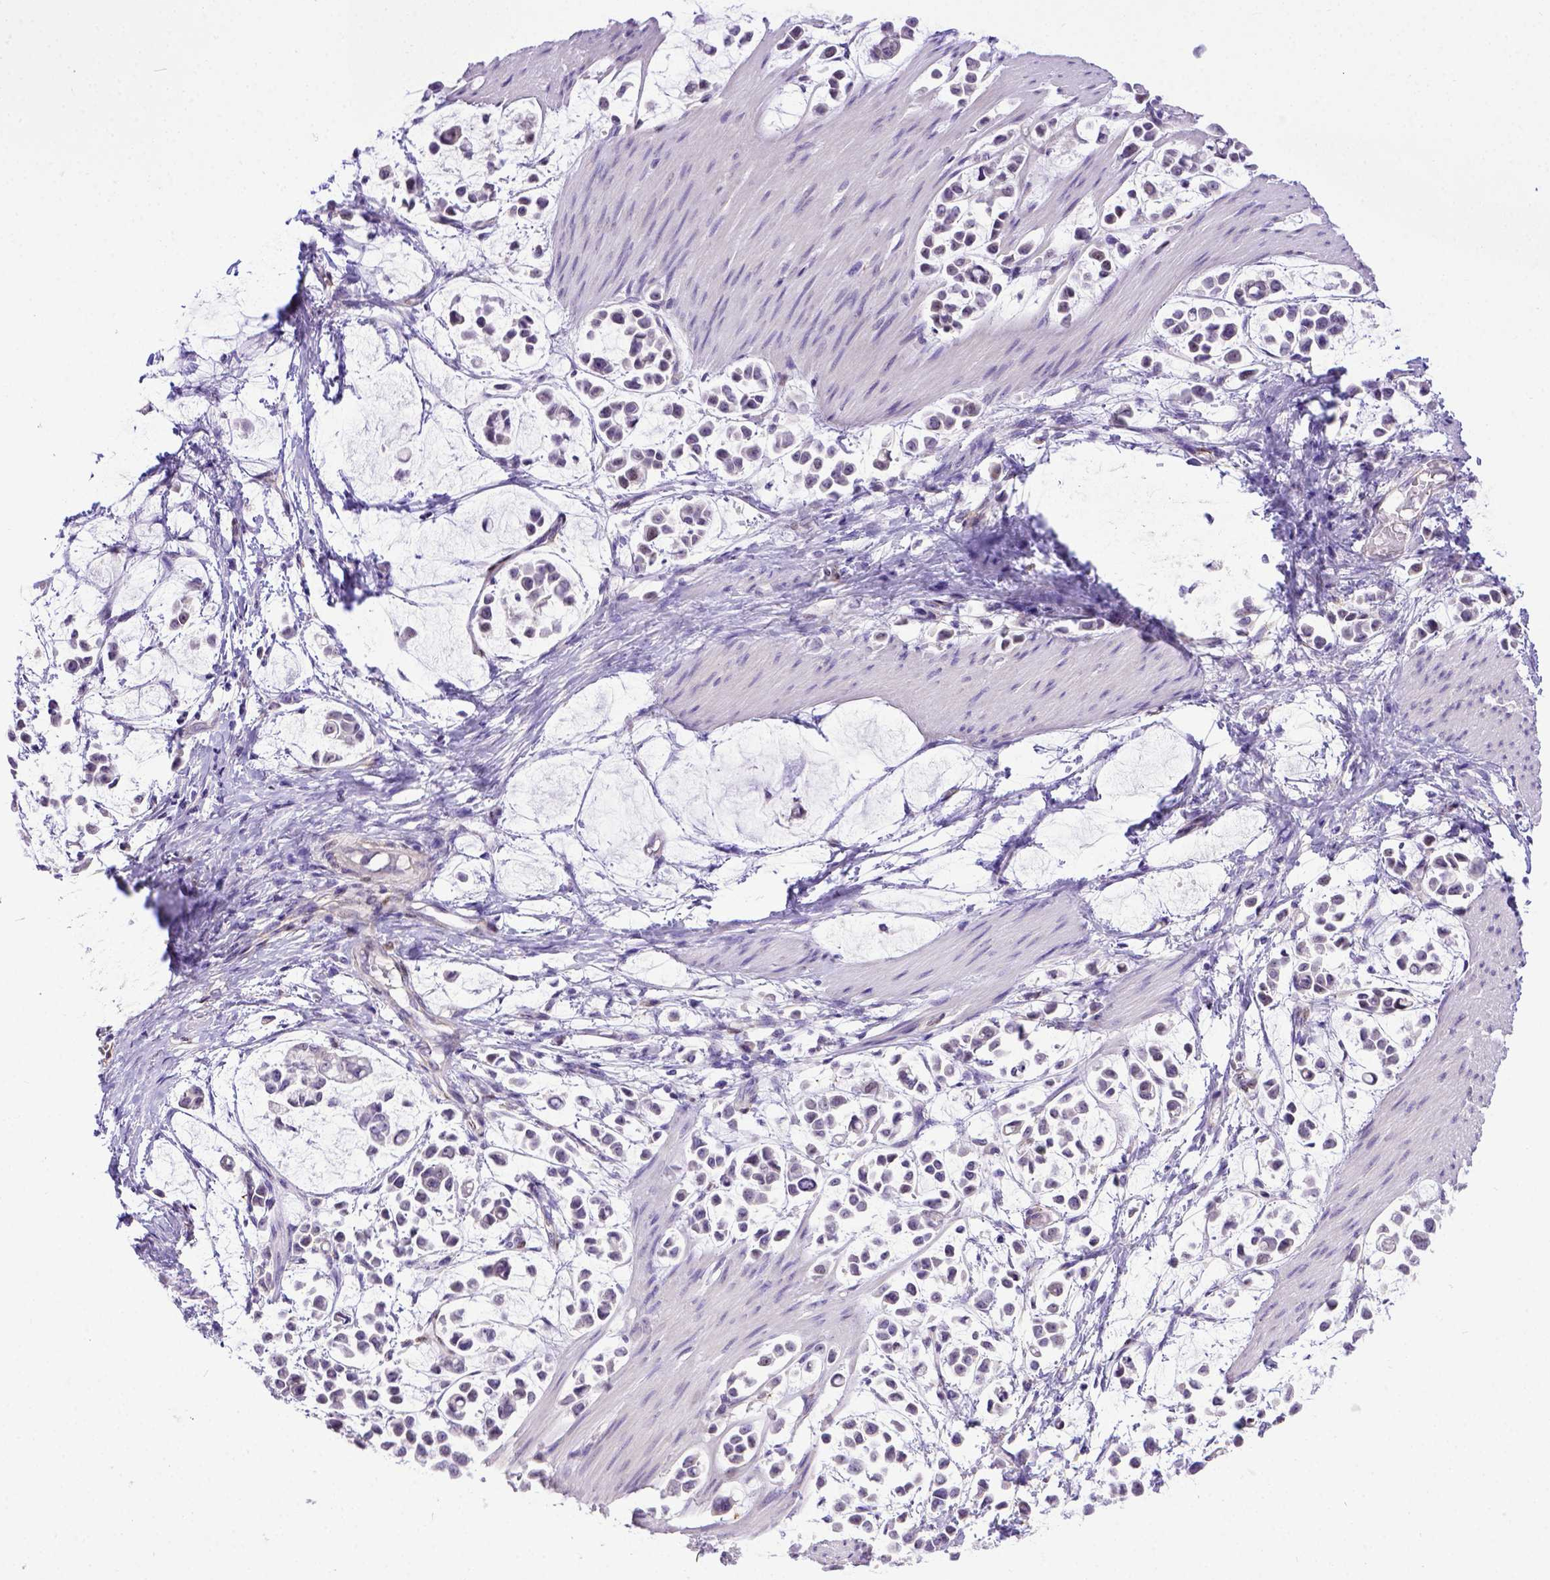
{"staining": {"intensity": "negative", "quantity": "none", "location": "none"}, "tissue": "stomach cancer", "cell_type": "Tumor cells", "image_type": "cancer", "snomed": [{"axis": "morphology", "description": "Adenocarcinoma, NOS"}, {"axis": "topography", "description": "Stomach"}], "caption": "IHC histopathology image of human stomach cancer (adenocarcinoma) stained for a protein (brown), which displays no staining in tumor cells.", "gene": "BTN1A1", "patient": {"sex": "male", "age": 82}}